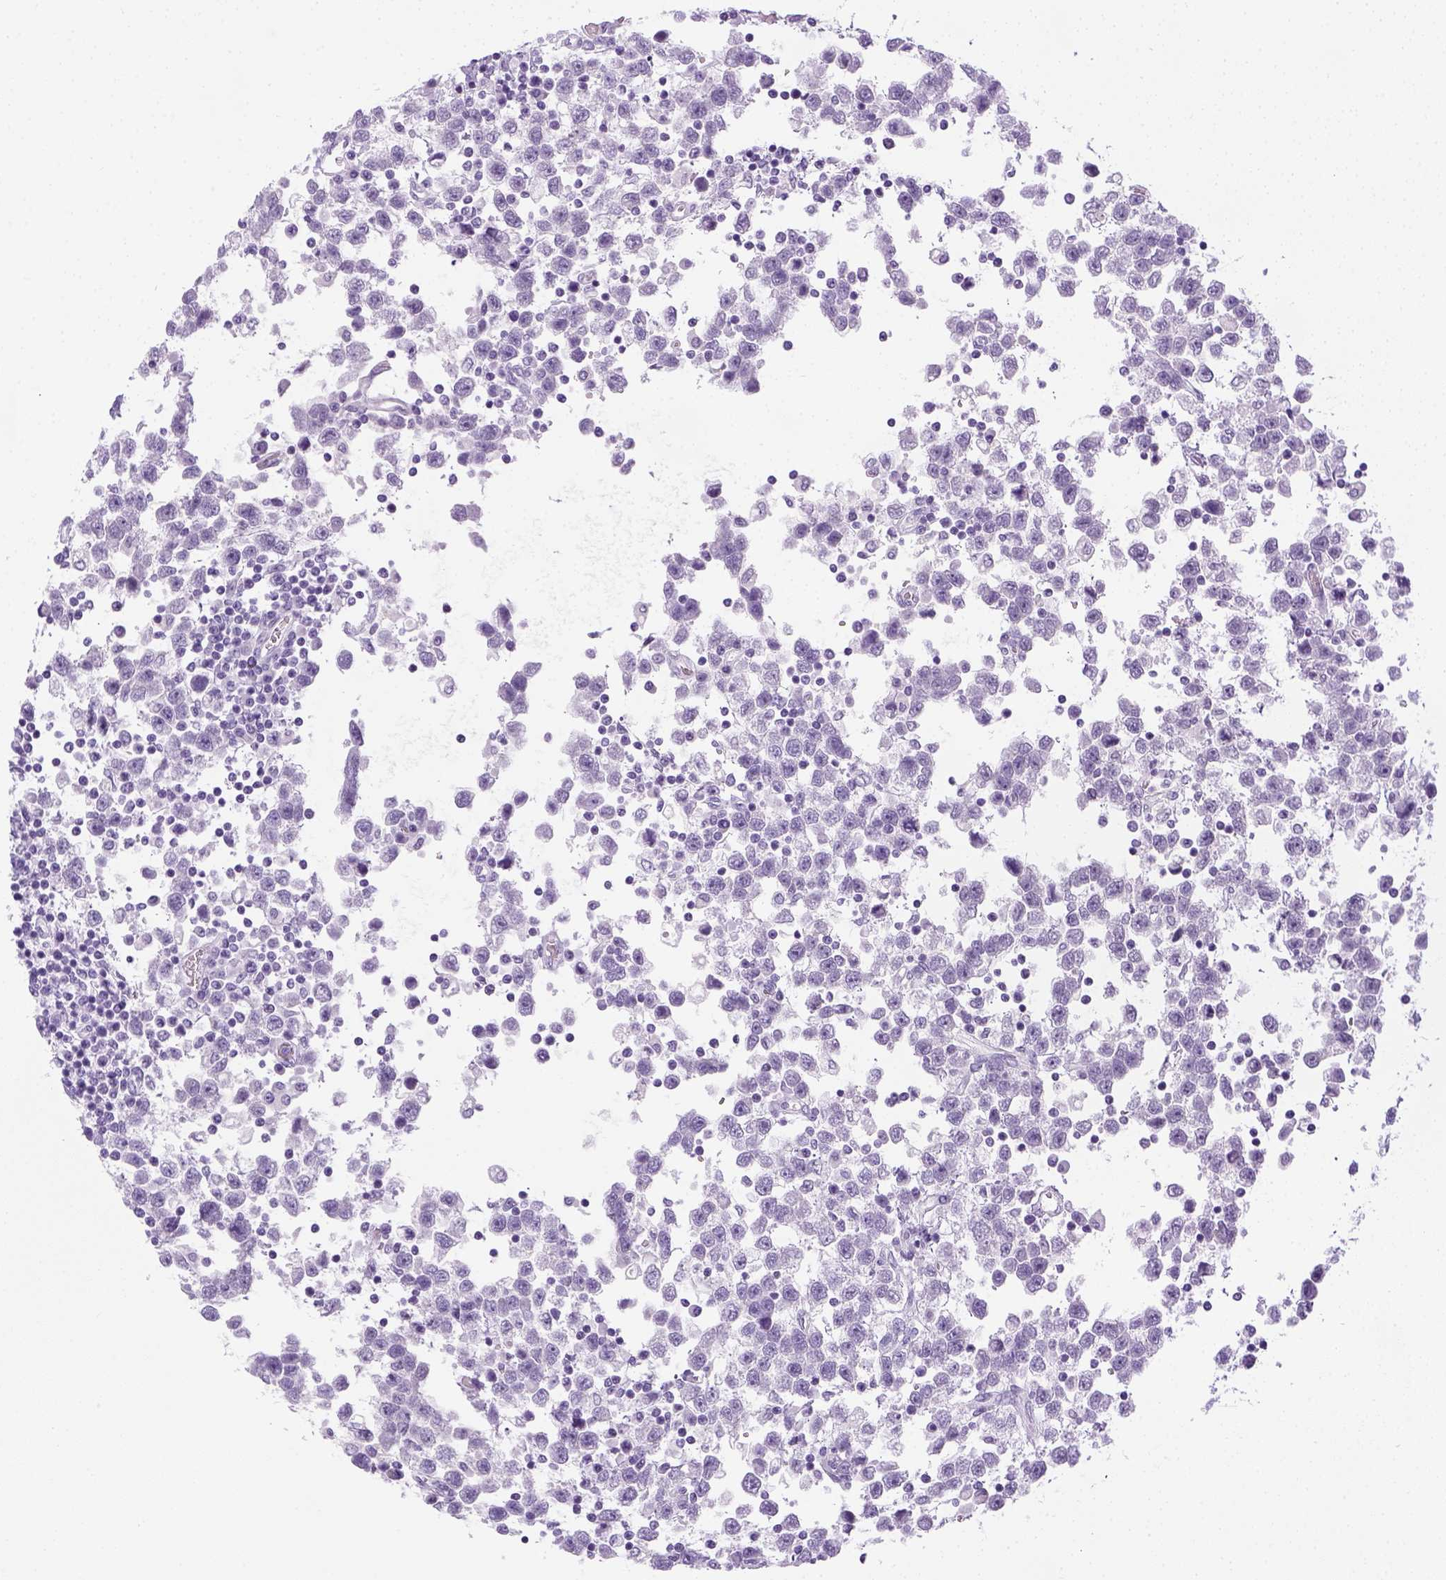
{"staining": {"intensity": "negative", "quantity": "none", "location": "none"}, "tissue": "testis cancer", "cell_type": "Tumor cells", "image_type": "cancer", "snomed": [{"axis": "morphology", "description": "Seminoma, NOS"}, {"axis": "topography", "description": "Testis"}], "caption": "Protein analysis of testis cancer (seminoma) demonstrates no significant expression in tumor cells.", "gene": "LGSN", "patient": {"sex": "male", "age": 34}}